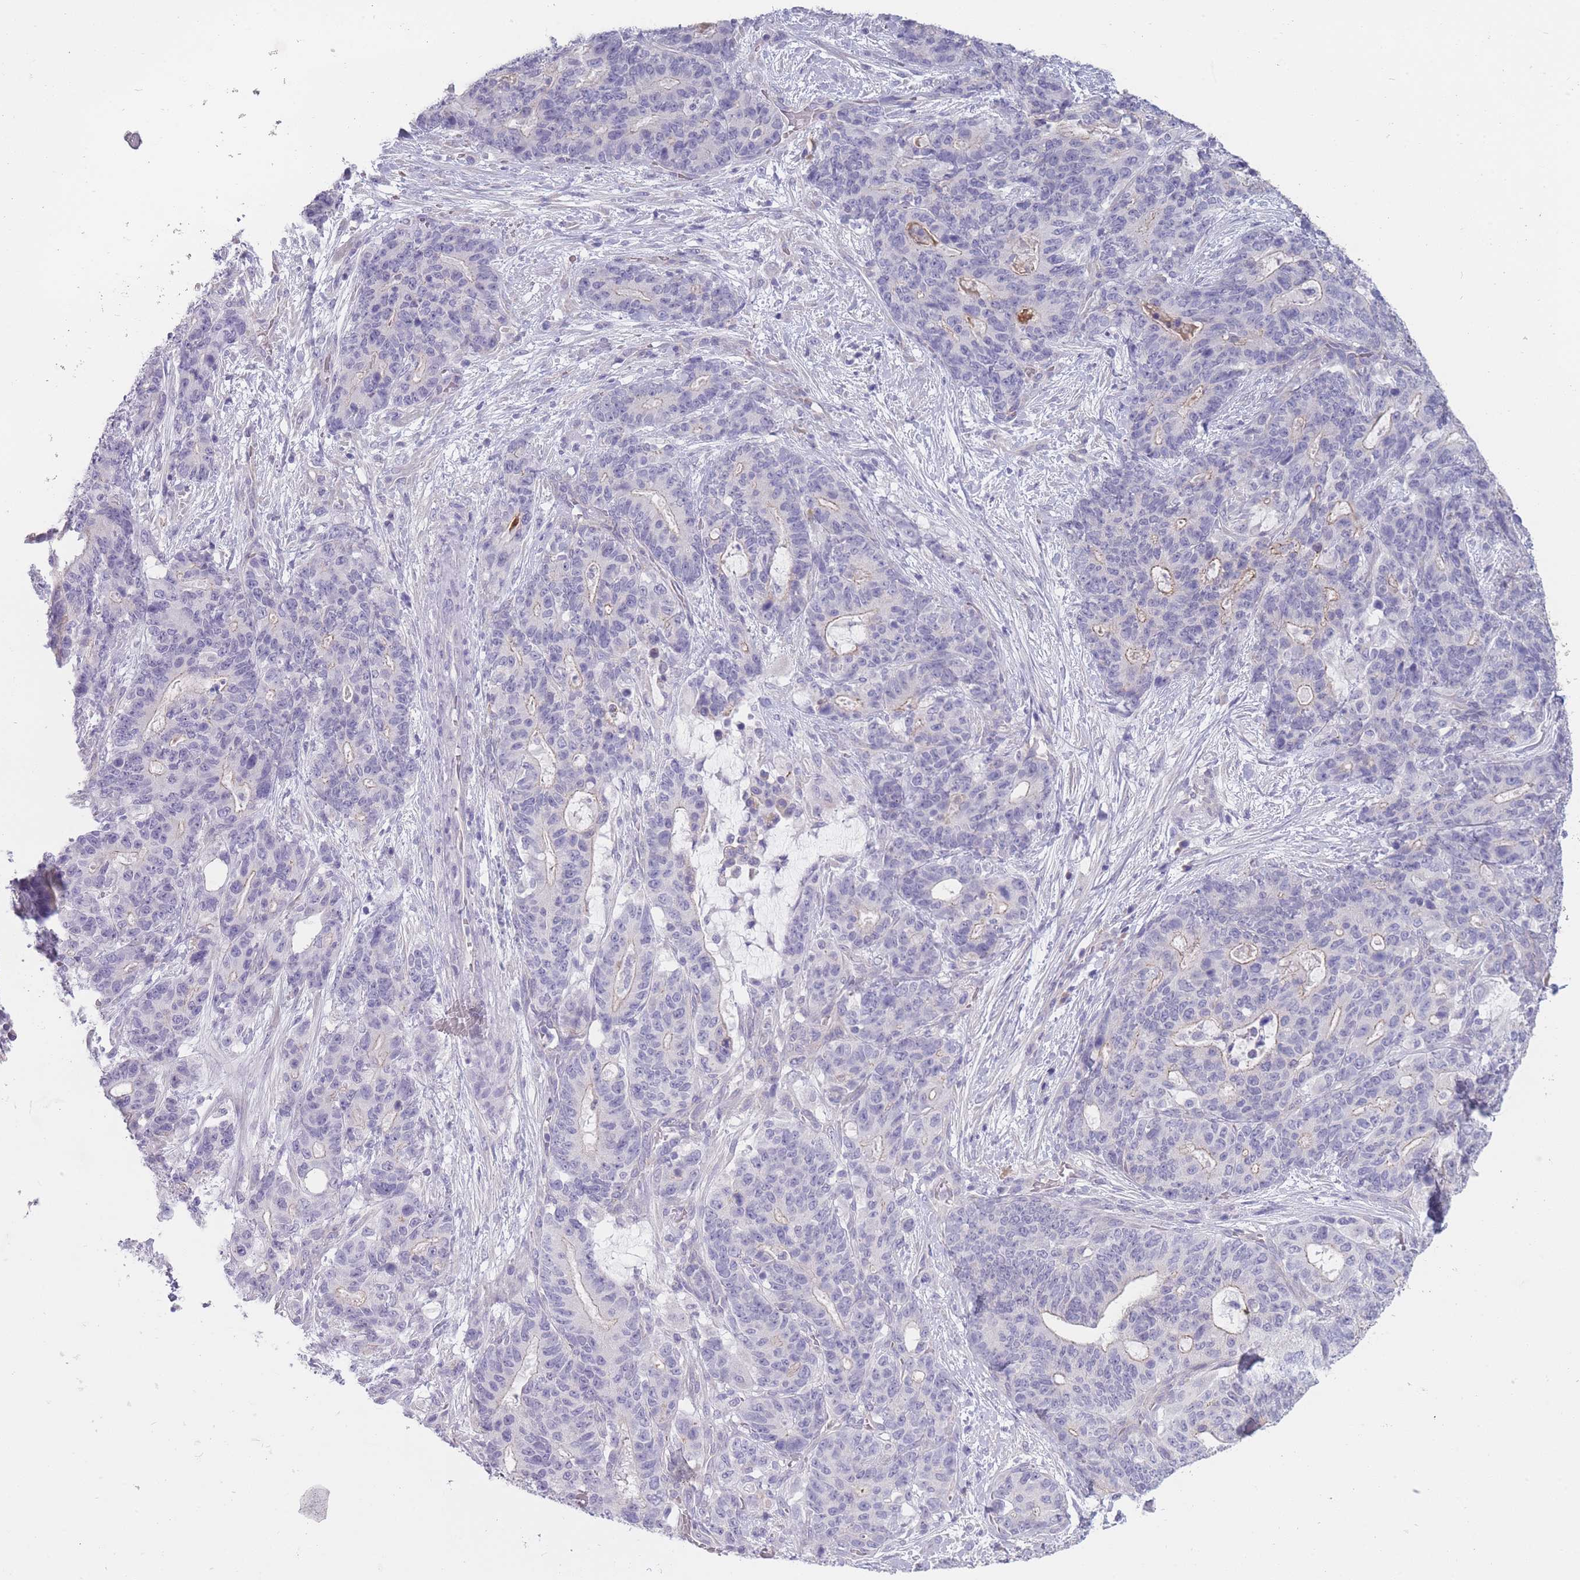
{"staining": {"intensity": "negative", "quantity": "none", "location": "none"}, "tissue": "stomach cancer", "cell_type": "Tumor cells", "image_type": "cancer", "snomed": [{"axis": "morphology", "description": "Normal tissue, NOS"}, {"axis": "morphology", "description": "Adenocarcinoma, NOS"}, {"axis": "topography", "description": "Stomach"}], "caption": "High magnification brightfield microscopy of stomach adenocarcinoma stained with DAB (brown) and counterstained with hematoxylin (blue): tumor cells show no significant expression. Brightfield microscopy of immunohistochemistry stained with DAB (brown) and hematoxylin (blue), captured at high magnification.", "gene": "DCANP1", "patient": {"sex": "female", "age": 64}}